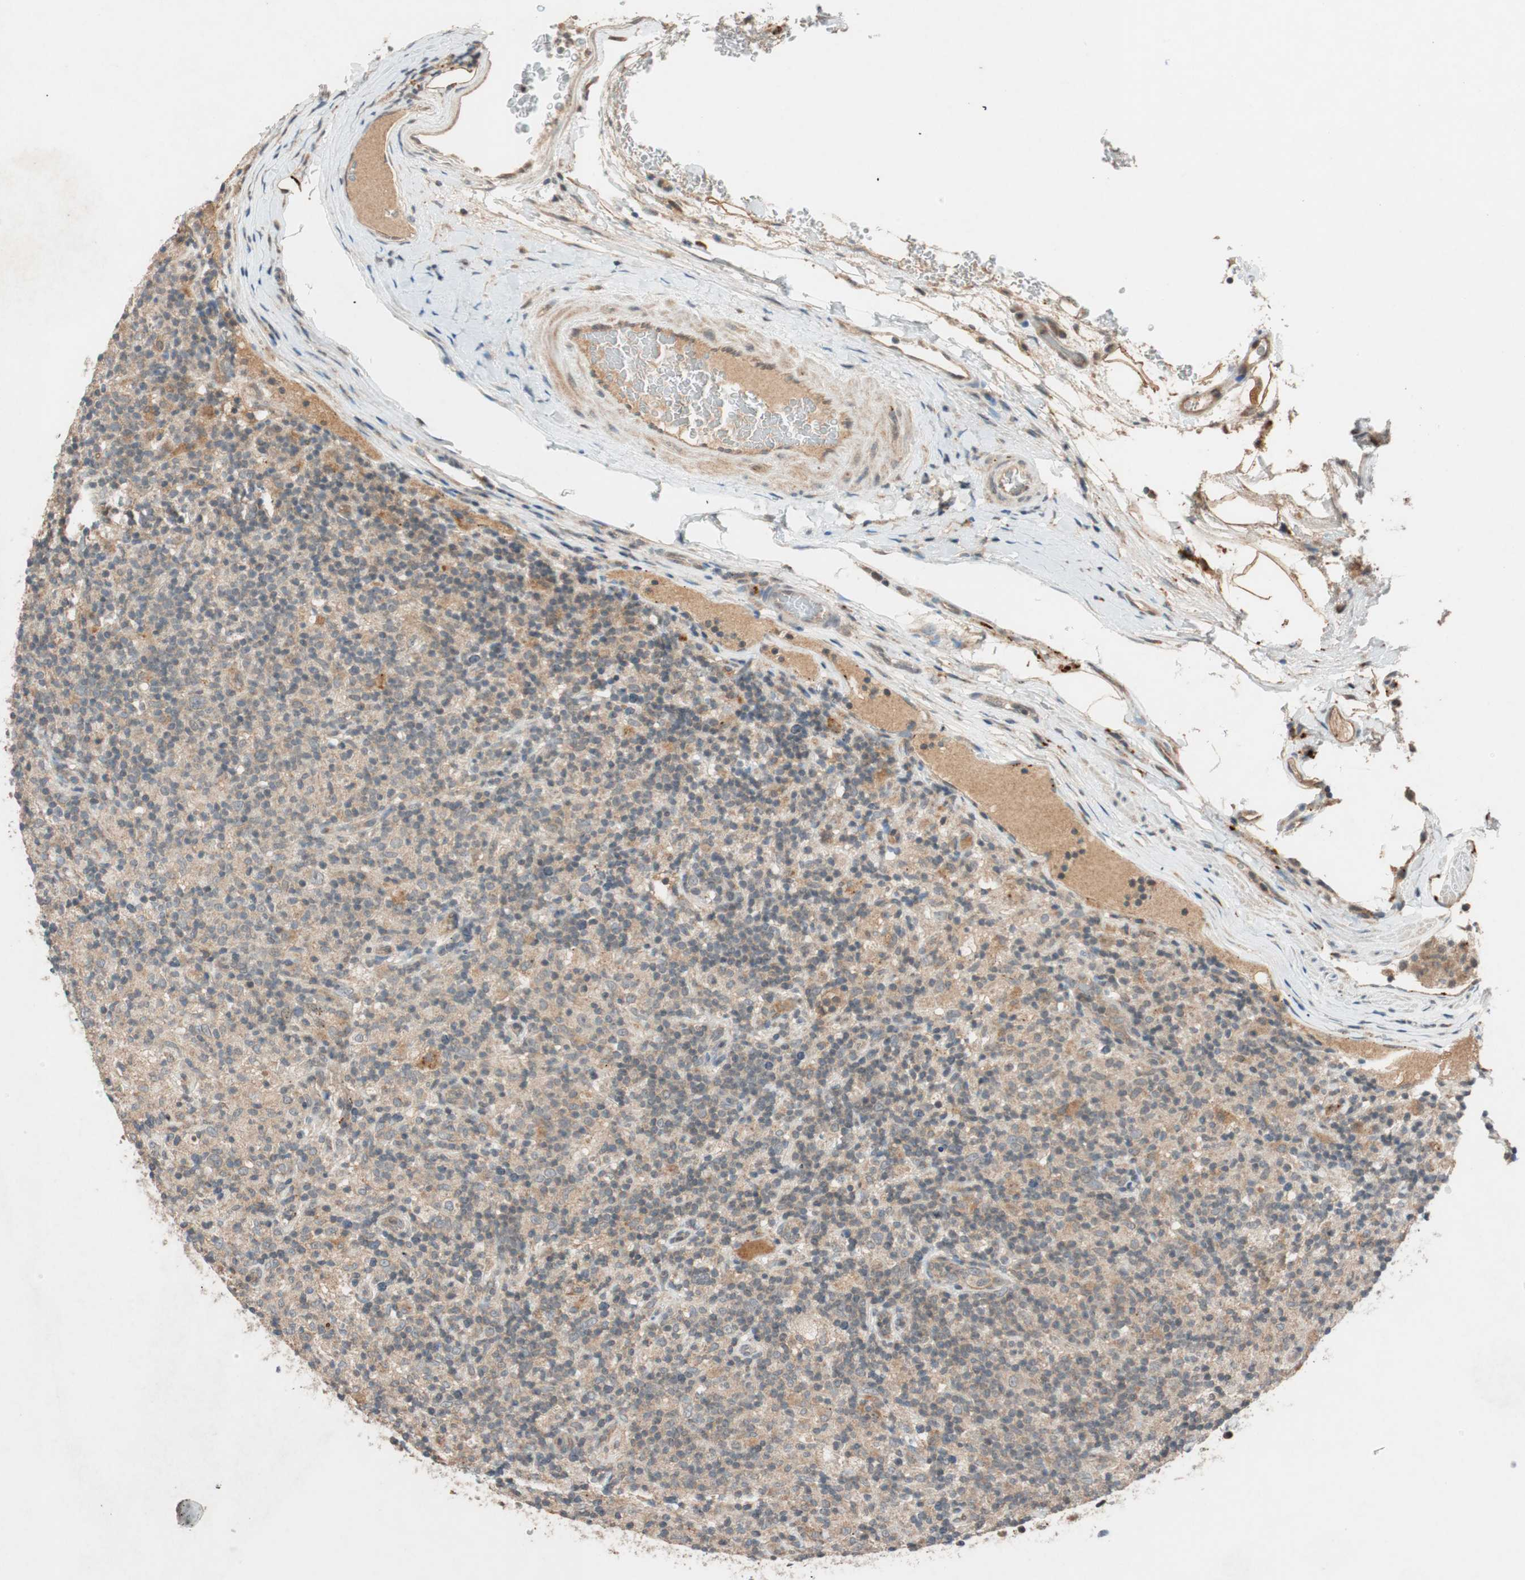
{"staining": {"intensity": "weak", "quantity": ">75%", "location": "cytoplasmic/membranous"}, "tissue": "lymphoma", "cell_type": "Tumor cells", "image_type": "cancer", "snomed": [{"axis": "morphology", "description": "Hodgkin's disease, NOS"}, {"axis": "topography", "description": "Lymph node"}], "caption": "Tumor cells exhibit low levels of weak cytoplasmic/membranous positivity in approximately >75% of cells in lymphoma.", "gene": "GLB1", "patient": {"sex": "male", "age": 70}}